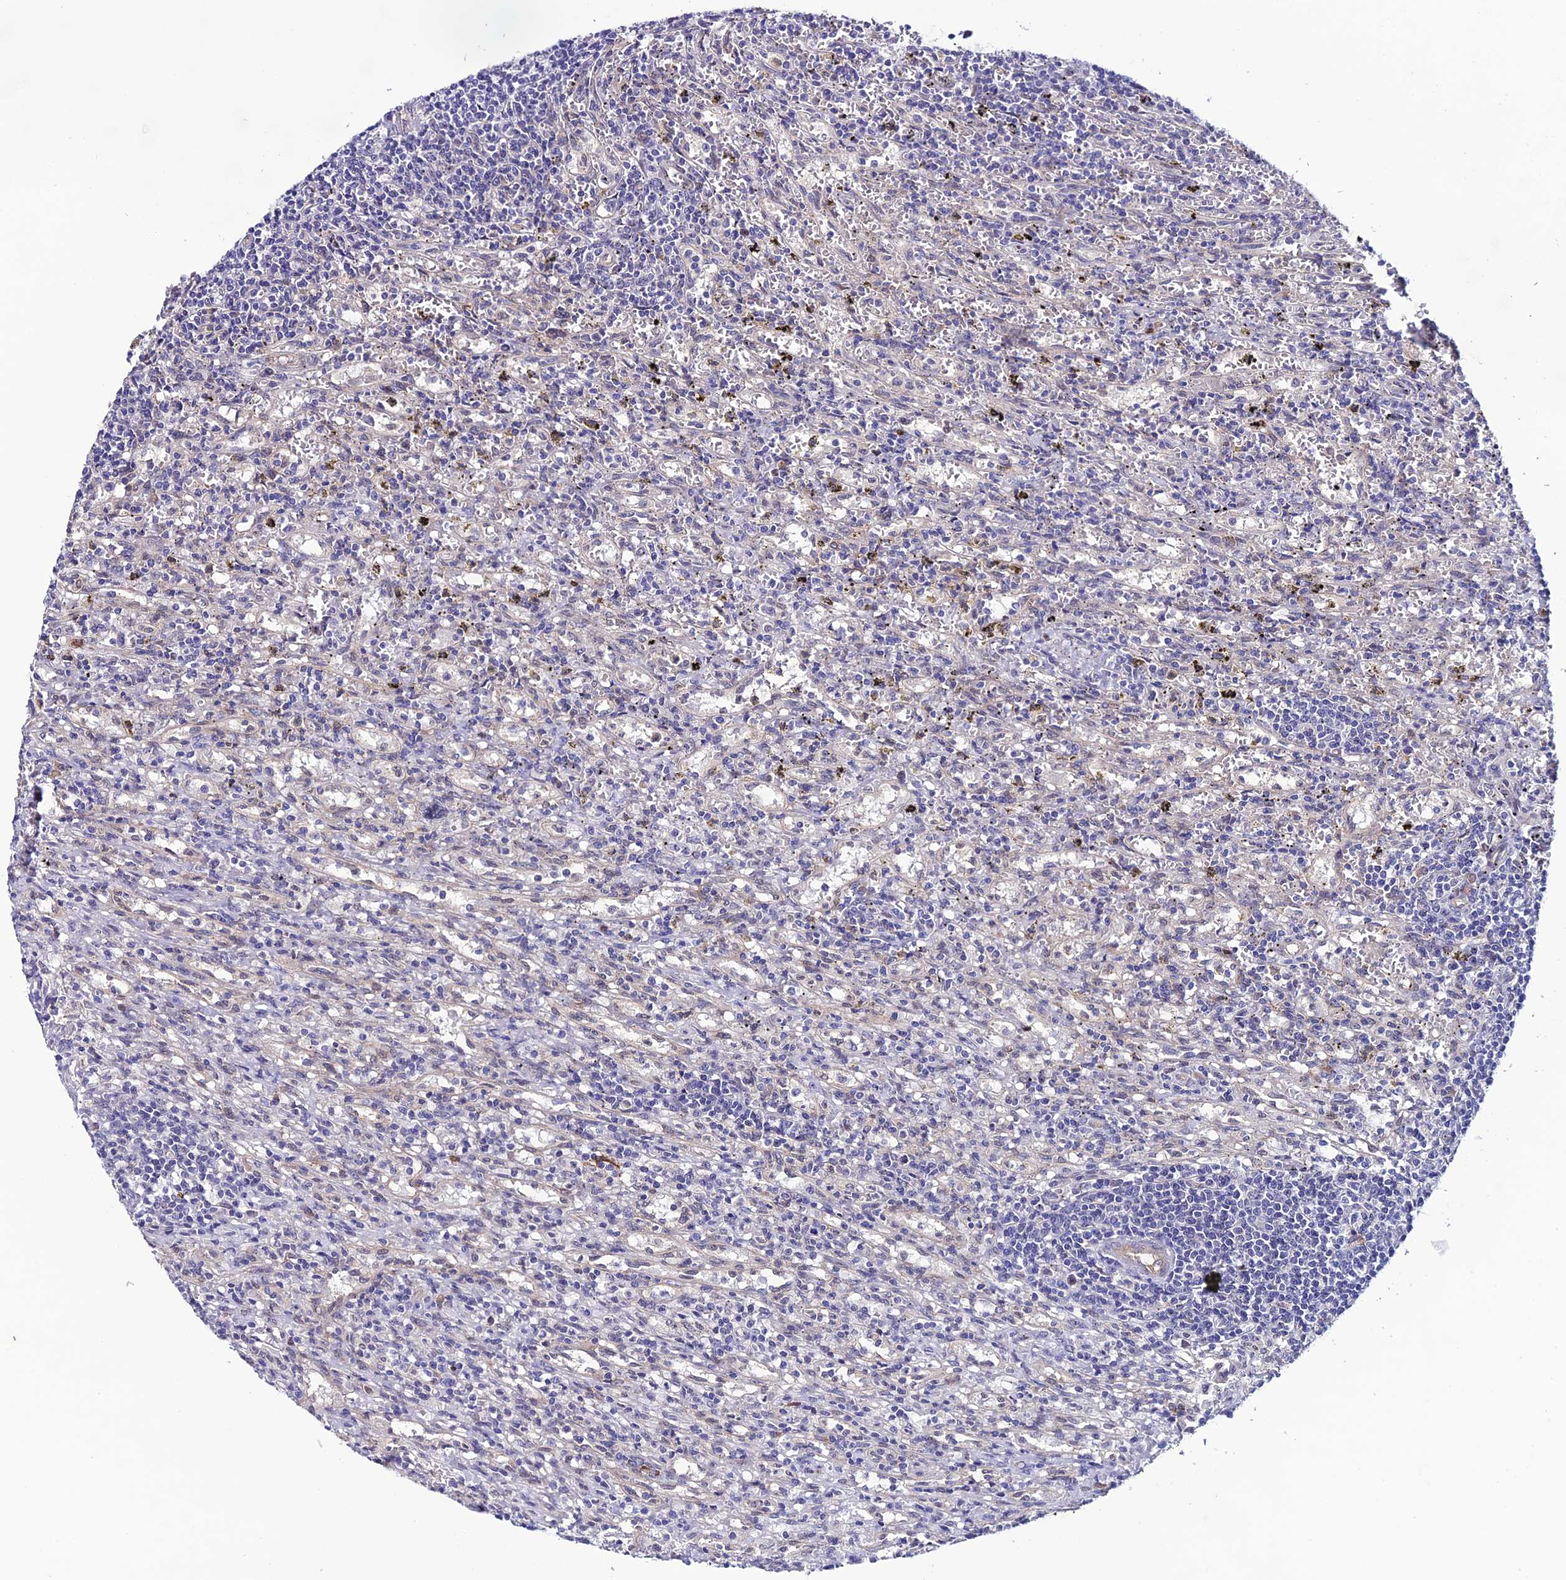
{"staining": {"intensity": "negative", "quantity": "none", "location": "none"}, "tissue": "lymphoma", "cell_type": "Tumor cells", "image_type": "cancer", "snomed": [{"axis": "morphology", "description": "Malignant lymphoma, non-Hodgkin's type, Low grade"}, {"axis": "topography", "description": "Spleen"}], "caption": "An immunohistochemistry histopathology image of lymphoma is shown. There is no staining in tumor cells of lymphoma.", "gene": "FZD8", "patient": {"sex": "male", "age": 76}}